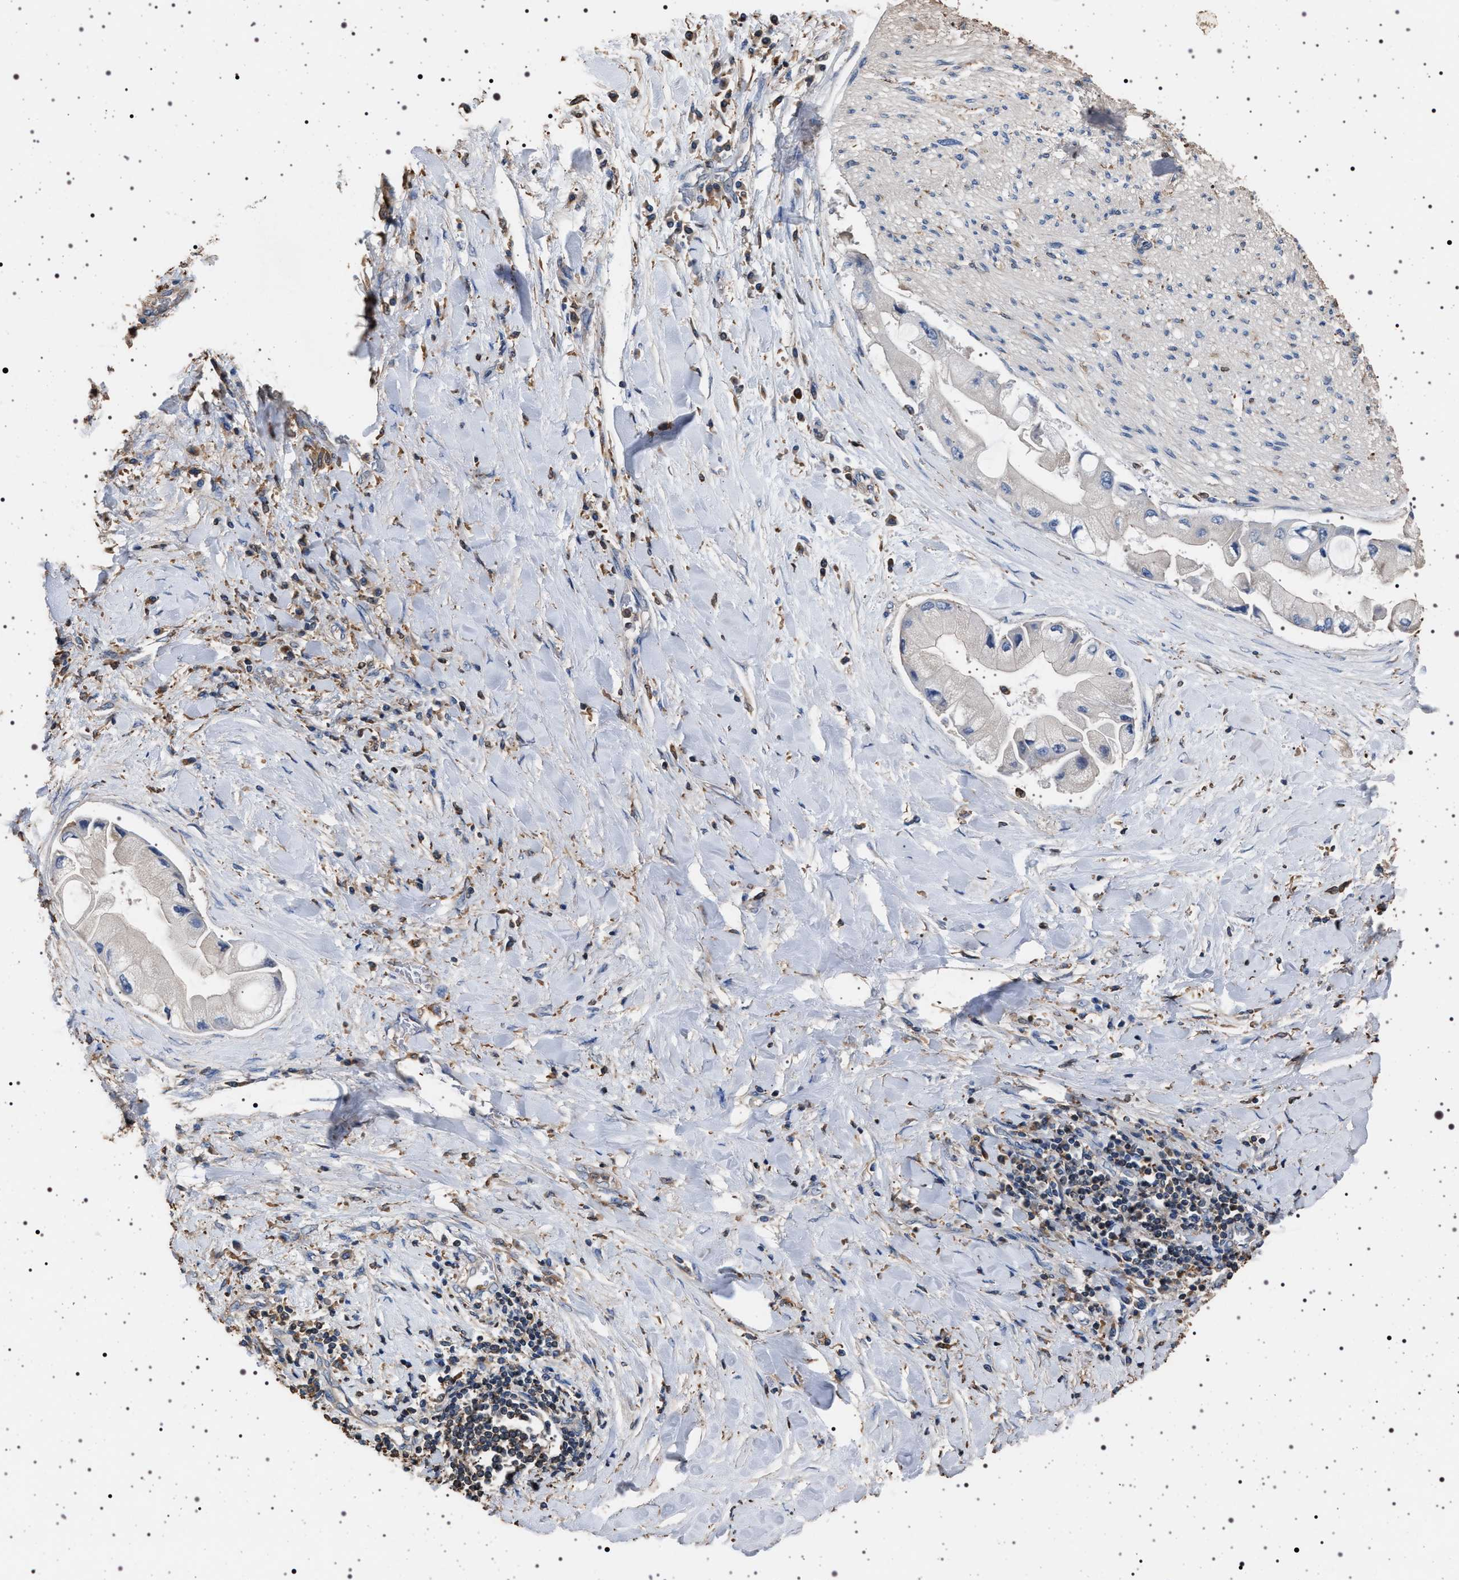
{"staining": {"intensity": "negative", "quantity": "none", "location": "none"}, "tissue": "liver cancer", "cell_type": "Tumor cells", "image_type": "cancer", "snomed": [{"axis": "morphology", "description": "Cholangiocarcinoma"}, {"axis": "topography", "description": "Liver"}], "caption": "Liver cholangiocarcinoma stained for a protein using IHC reveals no expression tumor cells.", "gene": "SMAP2", "patient": {"sex": "male", "age": 50}}